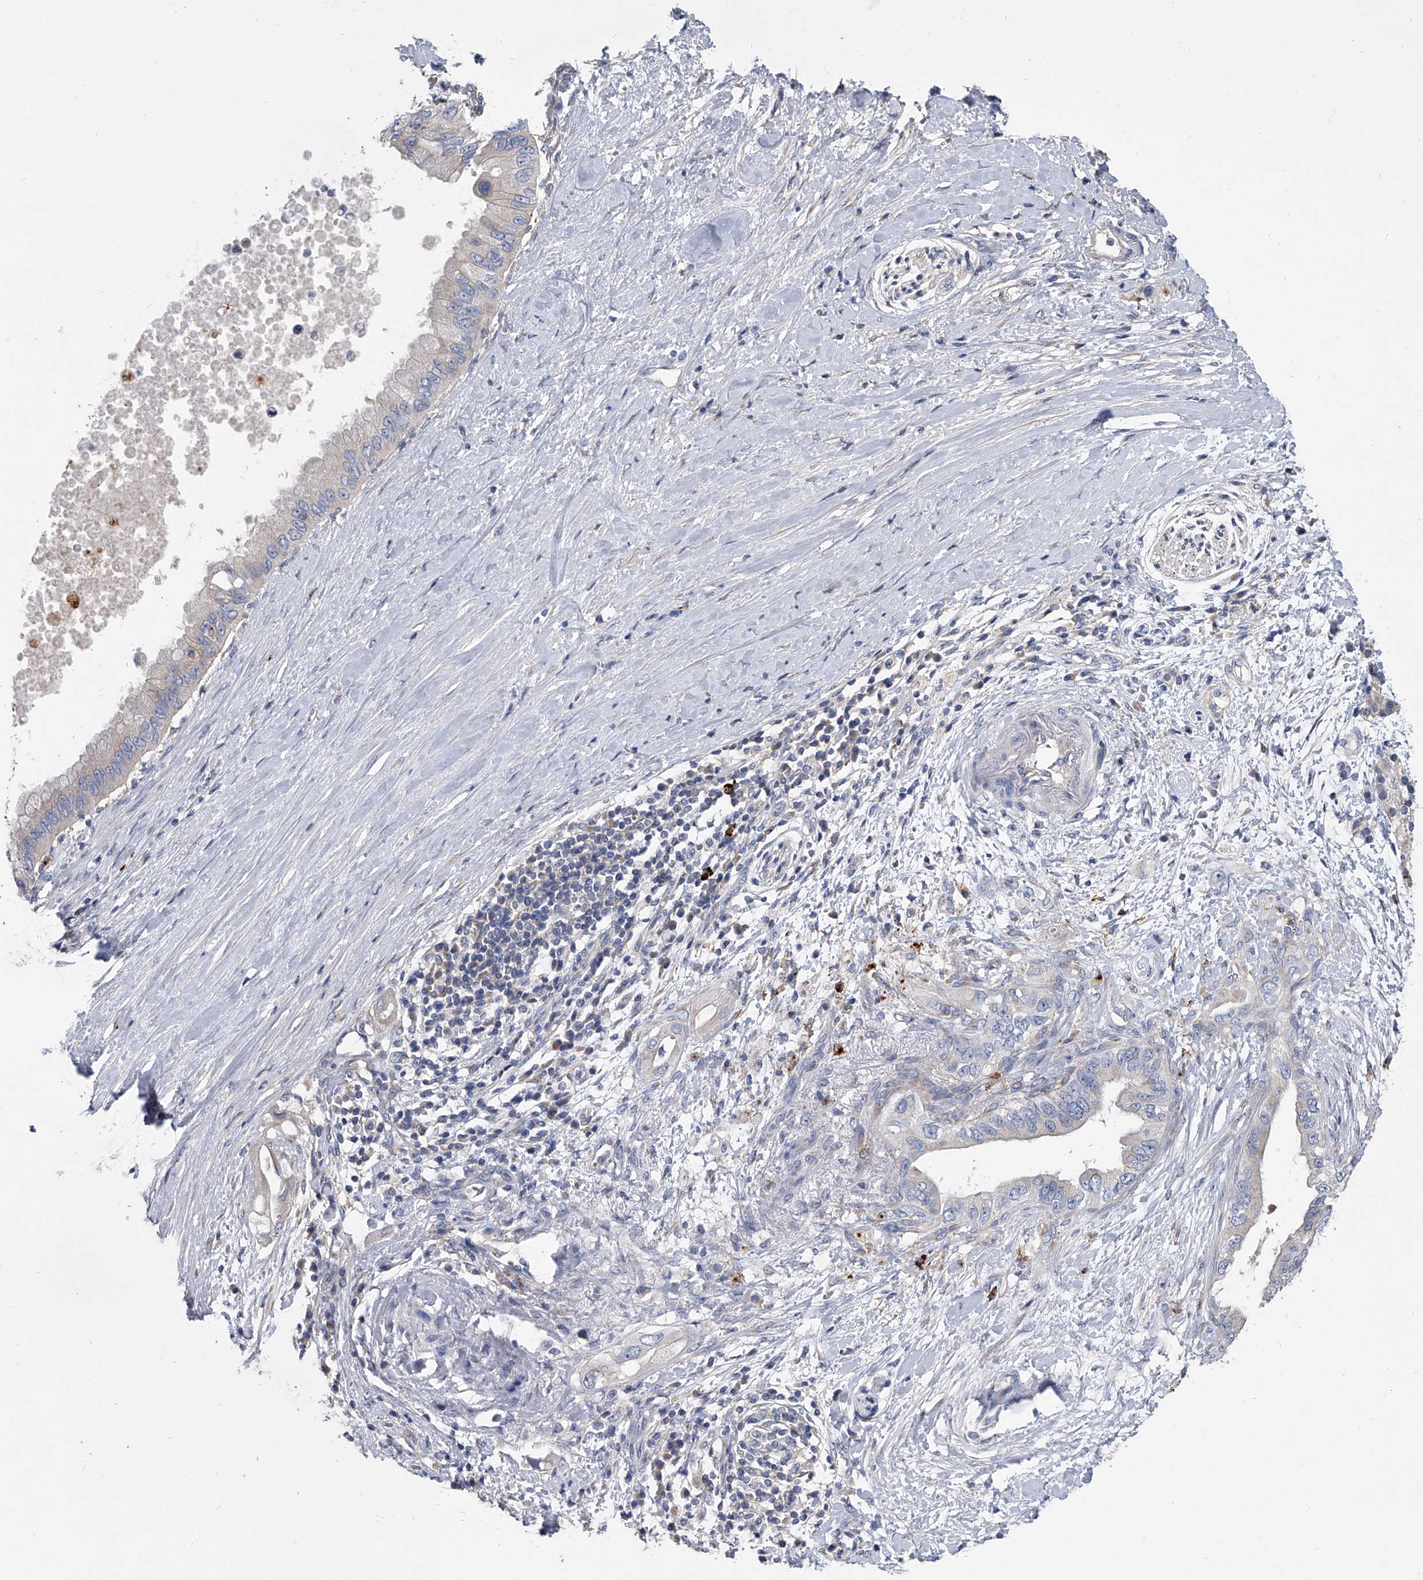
{"staining": {"intensity": "weak", "quantity": "<25%", "location": "cytoplasmic/membranous"}, "tissue": "pancreatic cancer", "cell_type": "Tumor cells", "image_type": "cancer", "snomed": [{"axis": "morphology", "description": "Adenocarcinoma, NOS"}, {"axis": "topography", "description": "Pancreas"}], "caption": "IHC histopathology image of neoplastic tissue: human adenocarcinoma (pancreatic) stained with DAB (3,3'-diaminobenzidine) shows no significant protein staining in tumor cells.", "gene": "SPP1", "patient": {"sex": "female", "age": 56}}